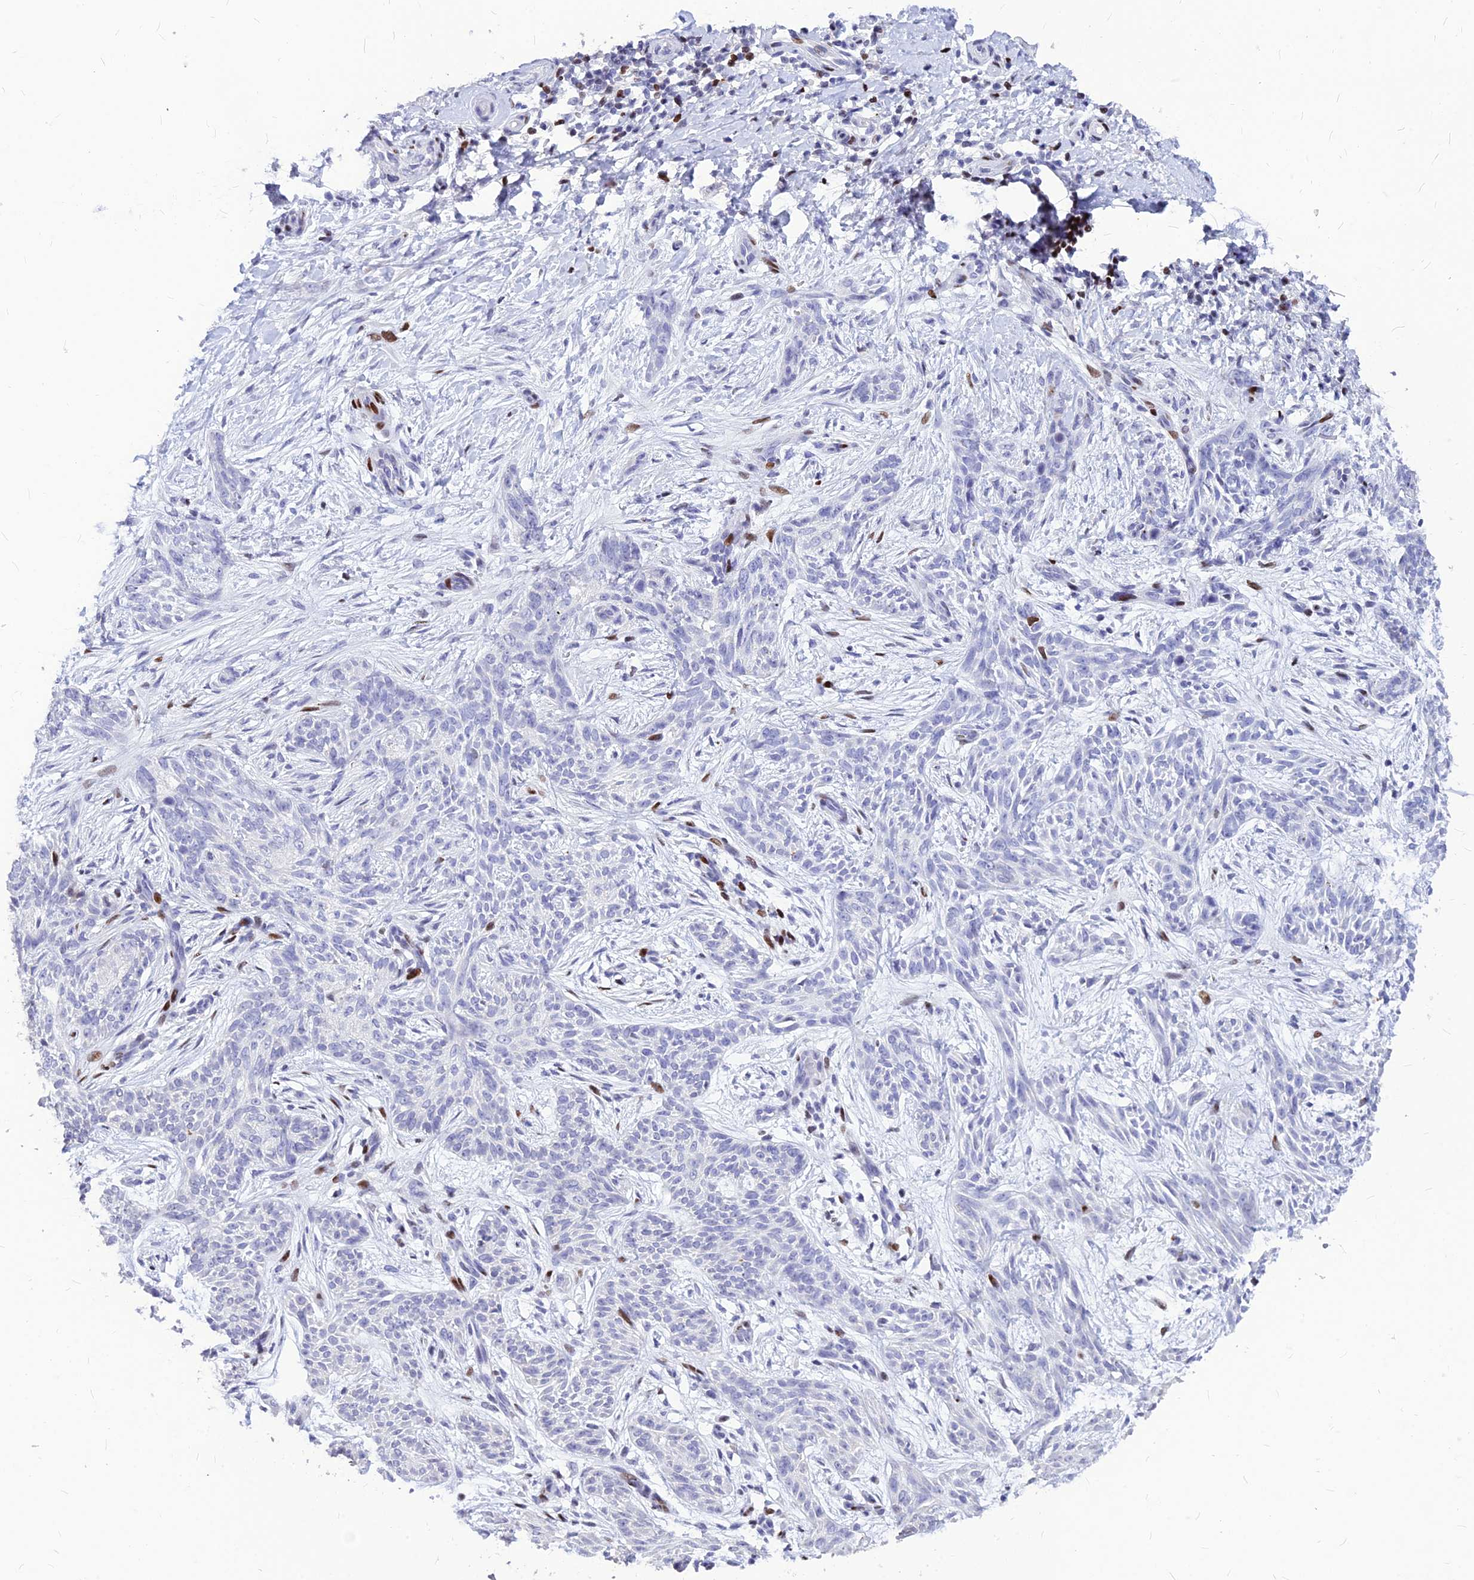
{"staining": {"intensity": "negative", "quantity": "none", "location": "none"}, "tissue": "skin cancer", "cell_type": "Tumor cells", "image_type": "cancer", "snomed": [{"axis": "morphology", "description": "Basal cell carcinoma"}, {"axis": "topography", "description": "Skin"}], "caption": "Skin cancer (basal cell carcinoma) stained for a protein using immunohistochemistry (IHC) demonstrates no expression tumor cells.", "gene": "PRPS1", "patient": {"sex": "female", "age": 82}}